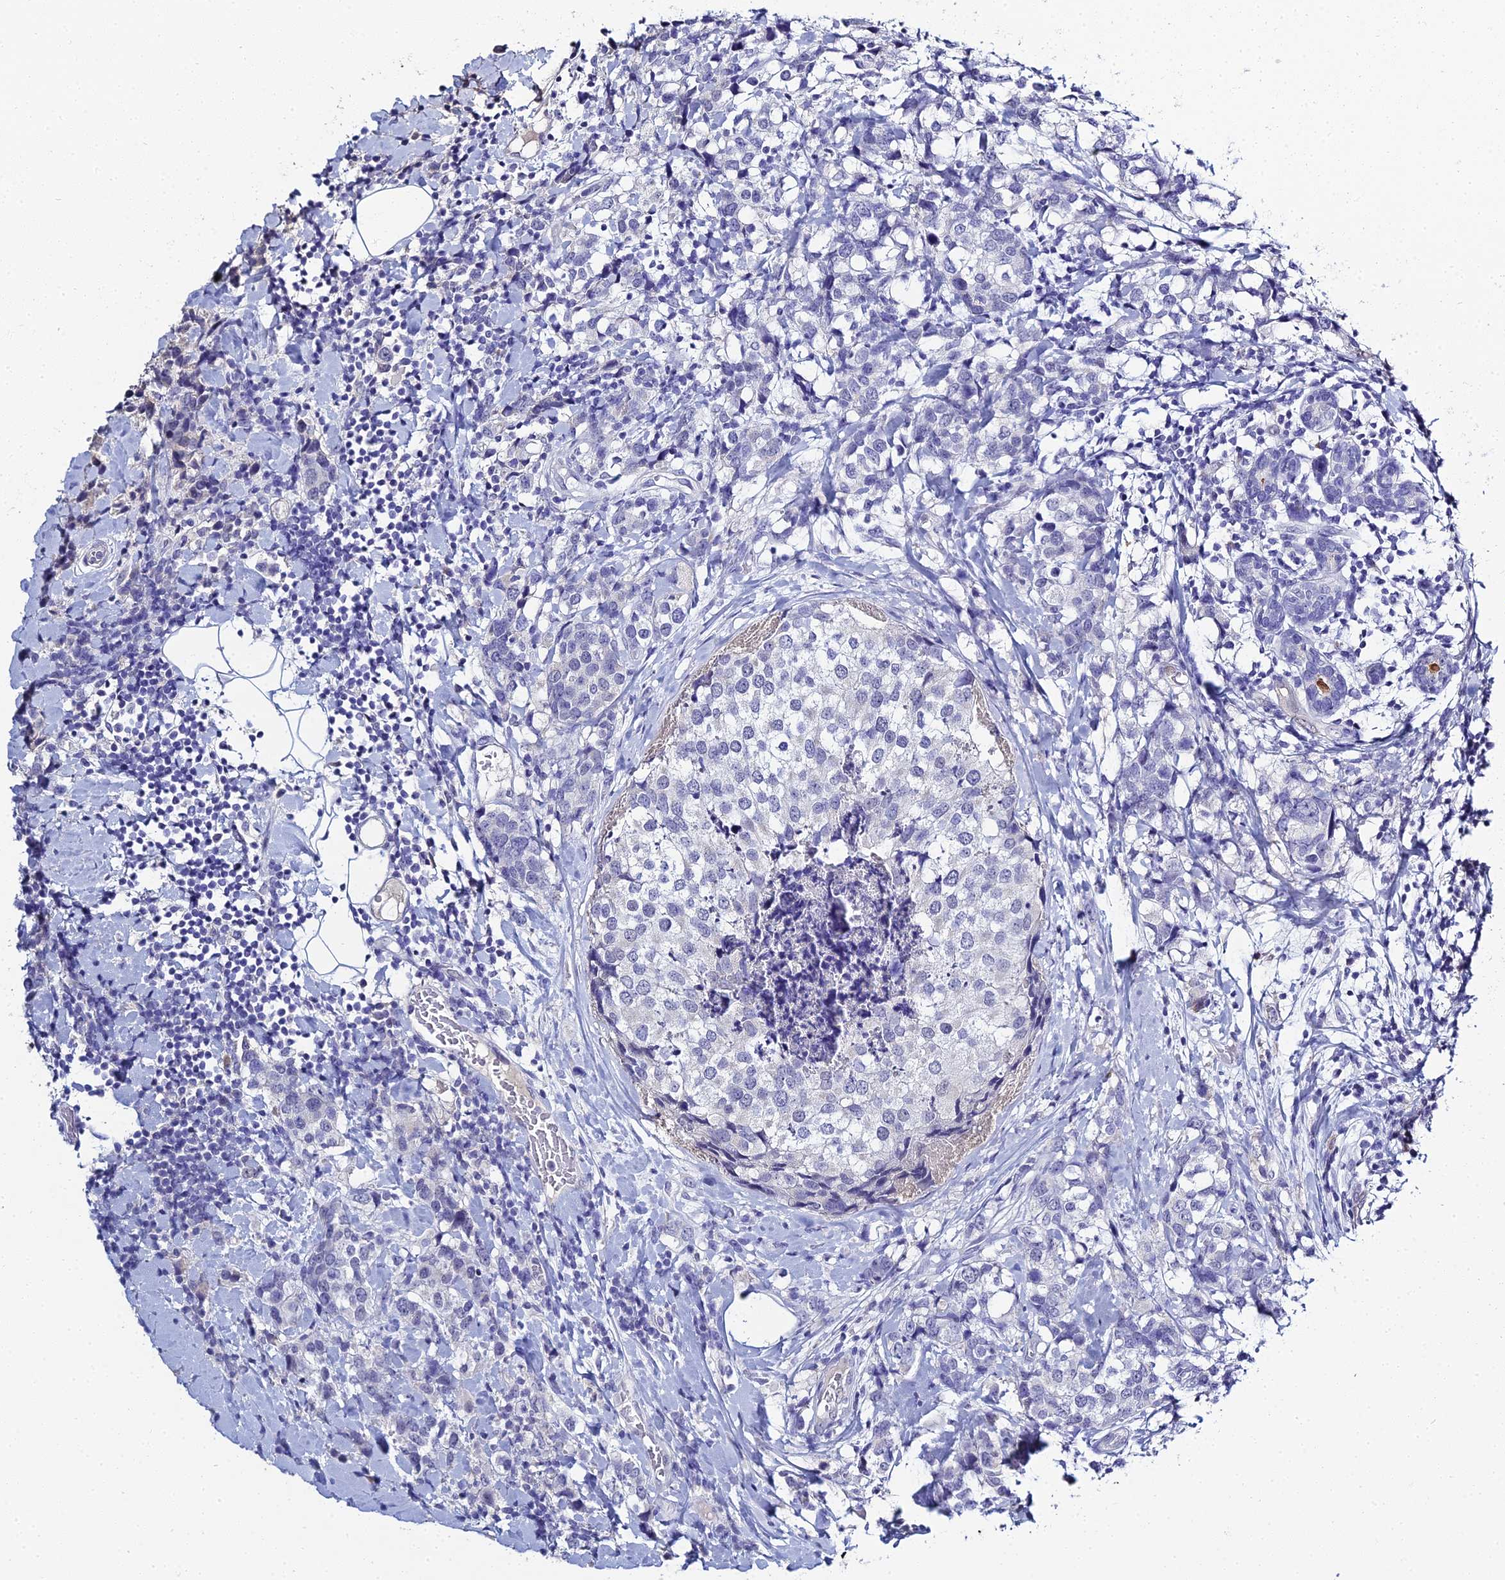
{"staining": {"intensity": "negative", "quantity": "none", "location": "none"}, "tissue": "breast cancer", "cell_type": "Tumor cells", "image_type": "cancer", "snomed": [{"axis": "morphology", "description": "Lobular carcinoma"}, {"axis": "topography", "description": "Breast"}], "caption": "Tumor cells are negative for protein expression in human breast cancer (lobular carcinoma).", "gene": "MUC13", "patient": {"sex": "female", "age": 59}}